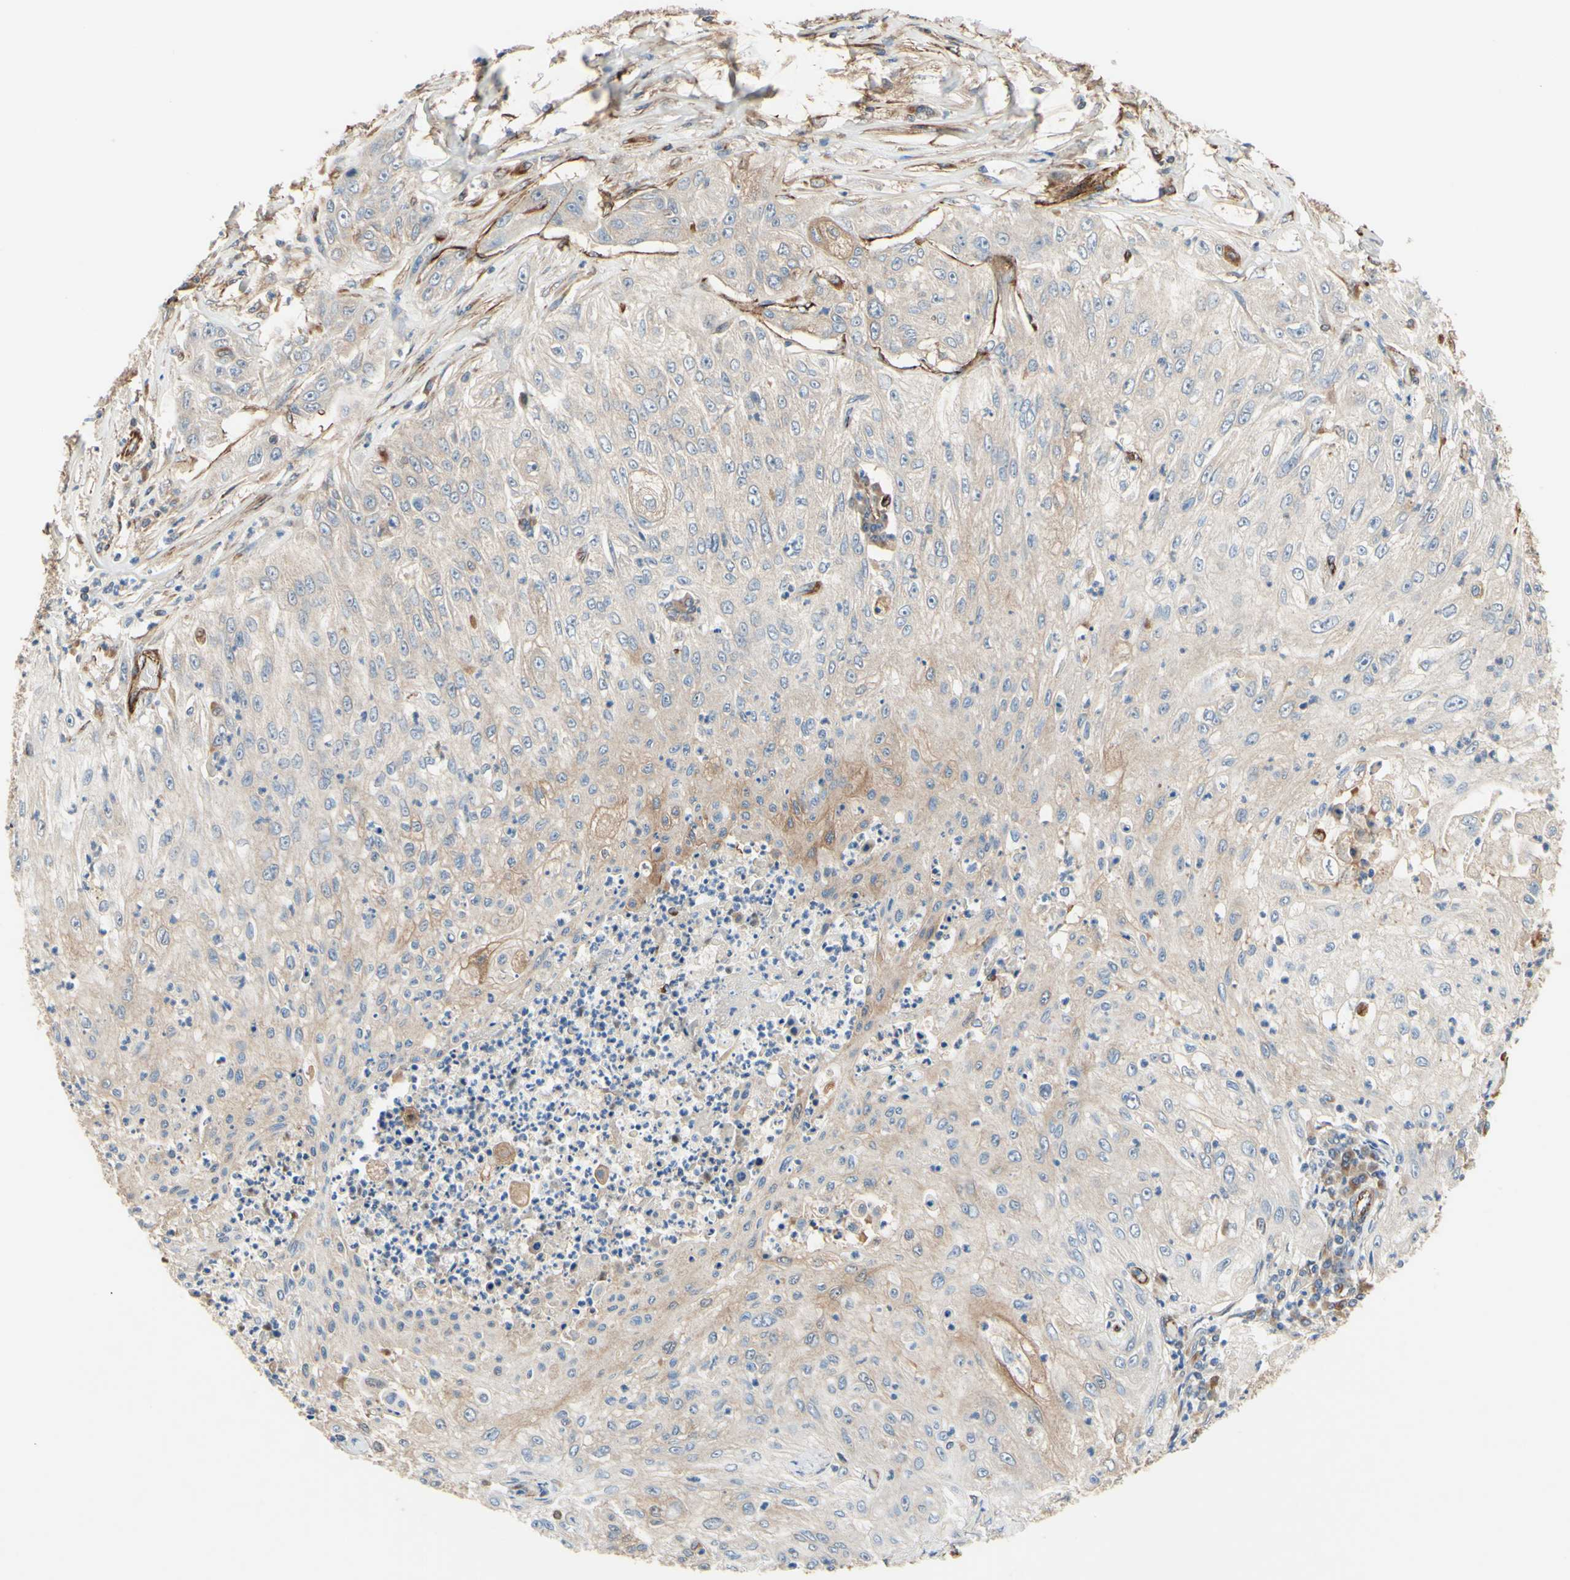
{"staining": {"intensity": "weak", "quantity": "<25%", "location": "cytoplasmic/membranous"}, "tissue": "lung cancer", "cell_type": "Tumor cells", "image_type": "cancer", "snomed": [{"axis": "morphology", "description": "Inflammation, NOS"}, {"axis": "morphology", "description": "Squamous cell carcinoma, NOS"}, {"axis": "topography", "description": "Lymph node"}, {"axis": "topography", "description": "Soft tissue"}, {"axis": "topography", "description": "Lung"}], "caption": "High power microscopy histopathology image of an immunohistochemistry (IHC) histopathology image of lung squamous cell carcinoma, revealing no significant staining in tumor cells.", "gene": "TRAF2", "patient": {"sex": "male", "age": 66}}